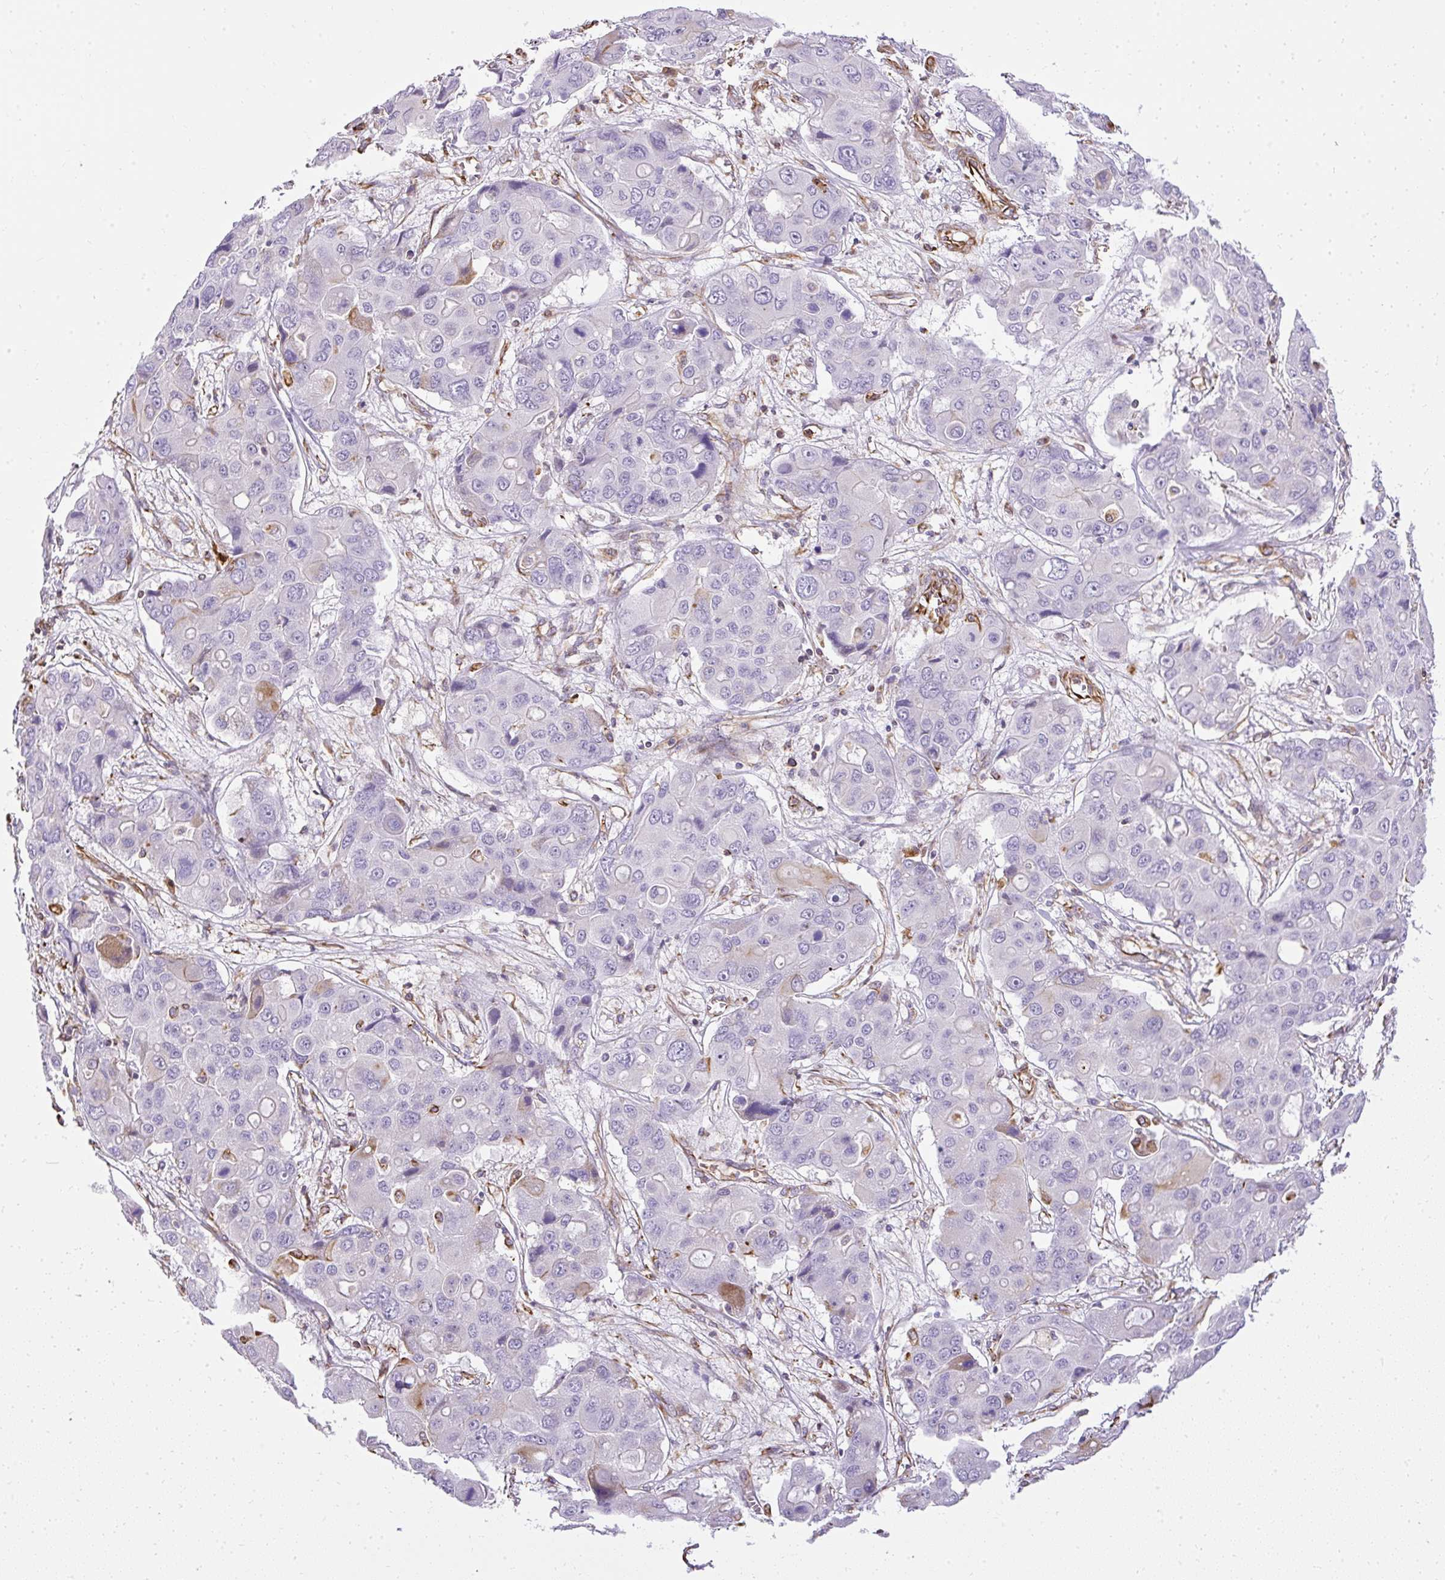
{"staining": {"intensity": "negative", "quantity": "none", "location": "none"}, "tissue": "liver cancer", "cell_type": "Tumor cells", "image_type": "cancer", "snomed": [{"axis": "morphology", "description": "Cholangiocarcinoma"}, {"axis": "topography", "description": "Liver"}], "caption": "Protein analysis of liver cancer demonstrates no significant staining in tumor cells.", "gene": "PLS1", "patient": {"sex": "male", "age": 67}}